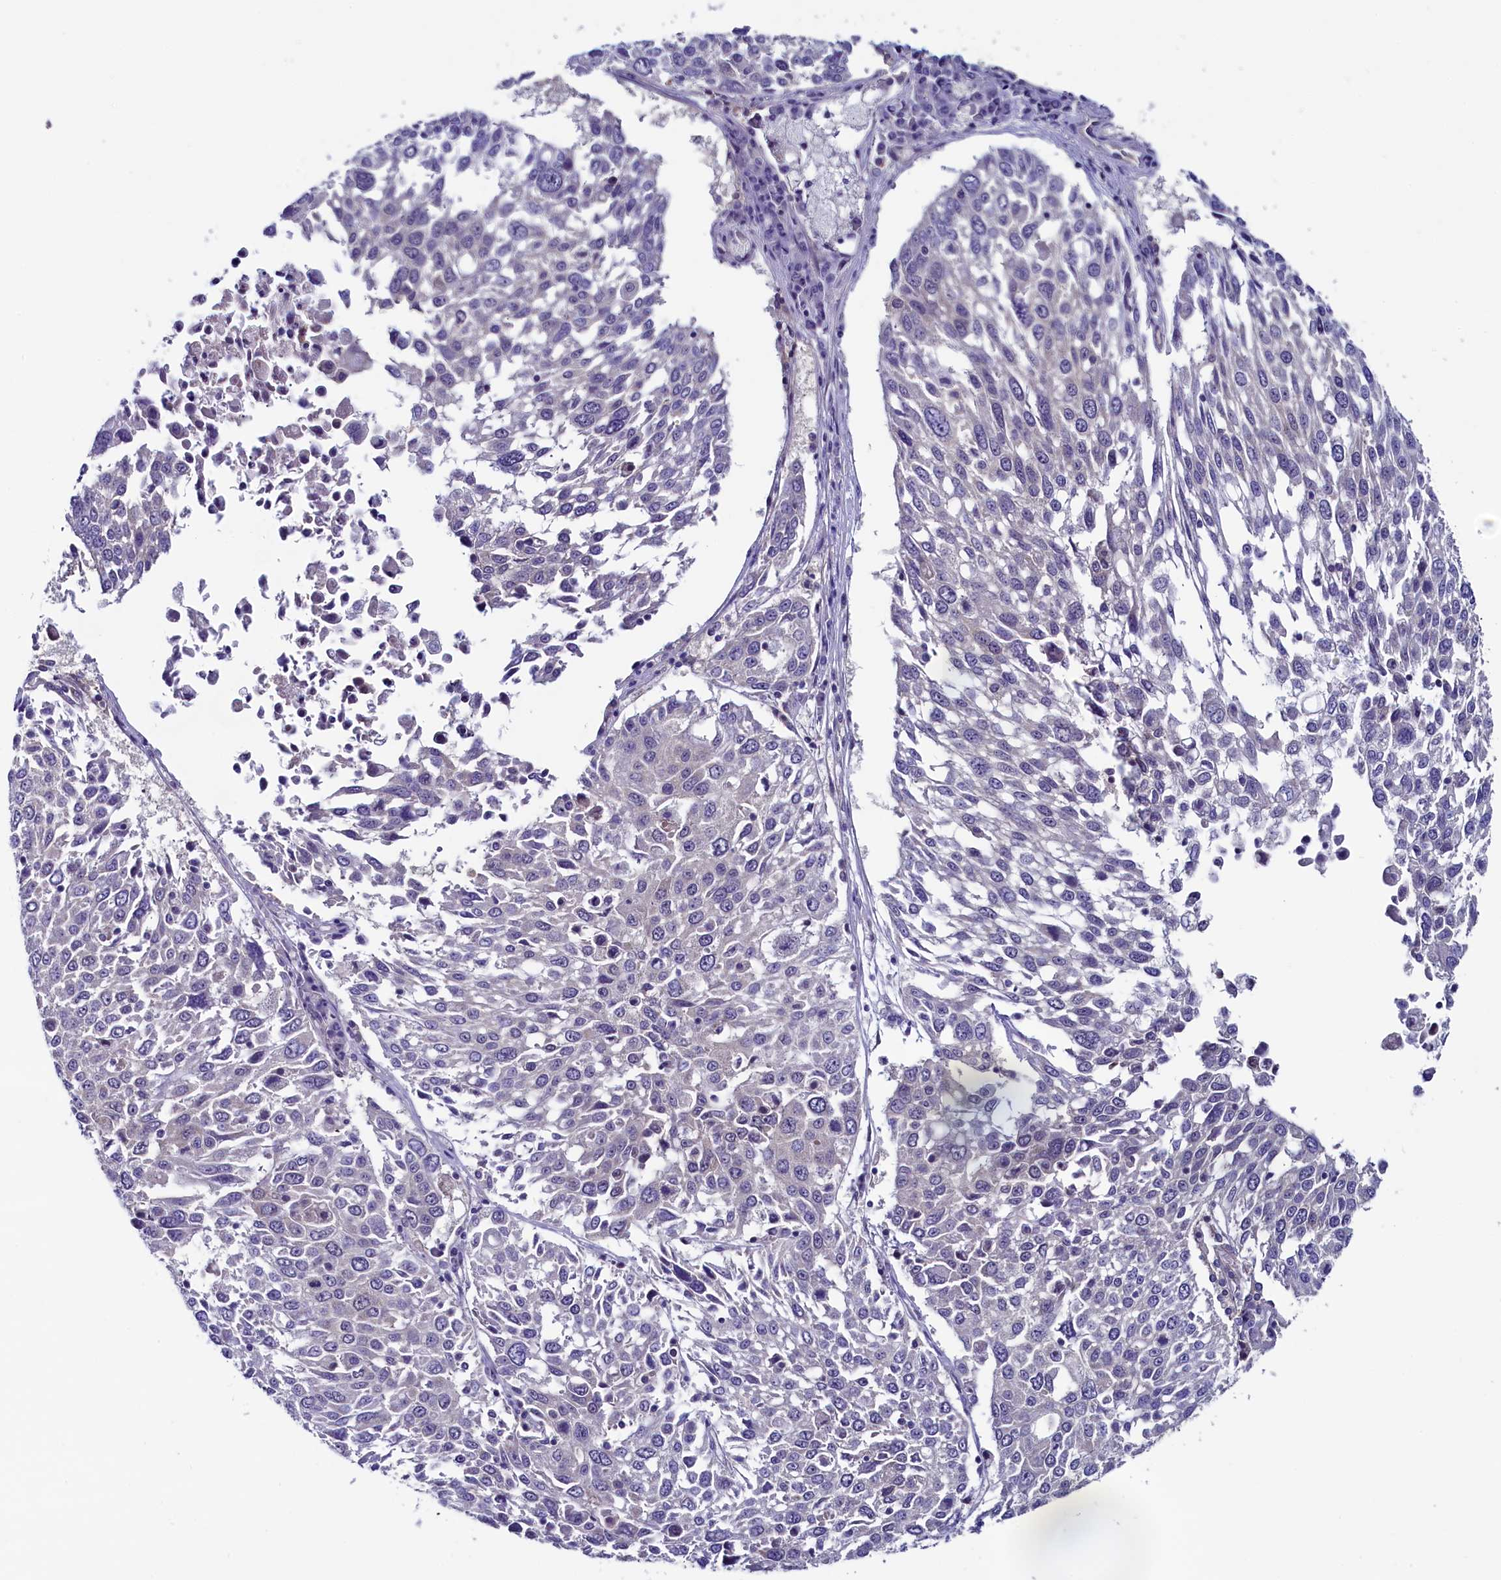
{"staining": {"intensity": "negative", "quantity": "none", "location": "none"}, "tissue": "lung cancer", "cell_type": "Tumor cells", "image_type": "cancer", "snomed": [{"axis": "morphology", "description": "Squamous cell carcinoma, NOS"}, {"axis": "topography", "description": "Lung"}], "caption": "Immunohistochemical staining of lung cancer (squamous cell carcinoma) reveals no significant expression in tumor cells.", "gene": "CIAPIN1", "patient": {"sex": "male", "age": 65}}